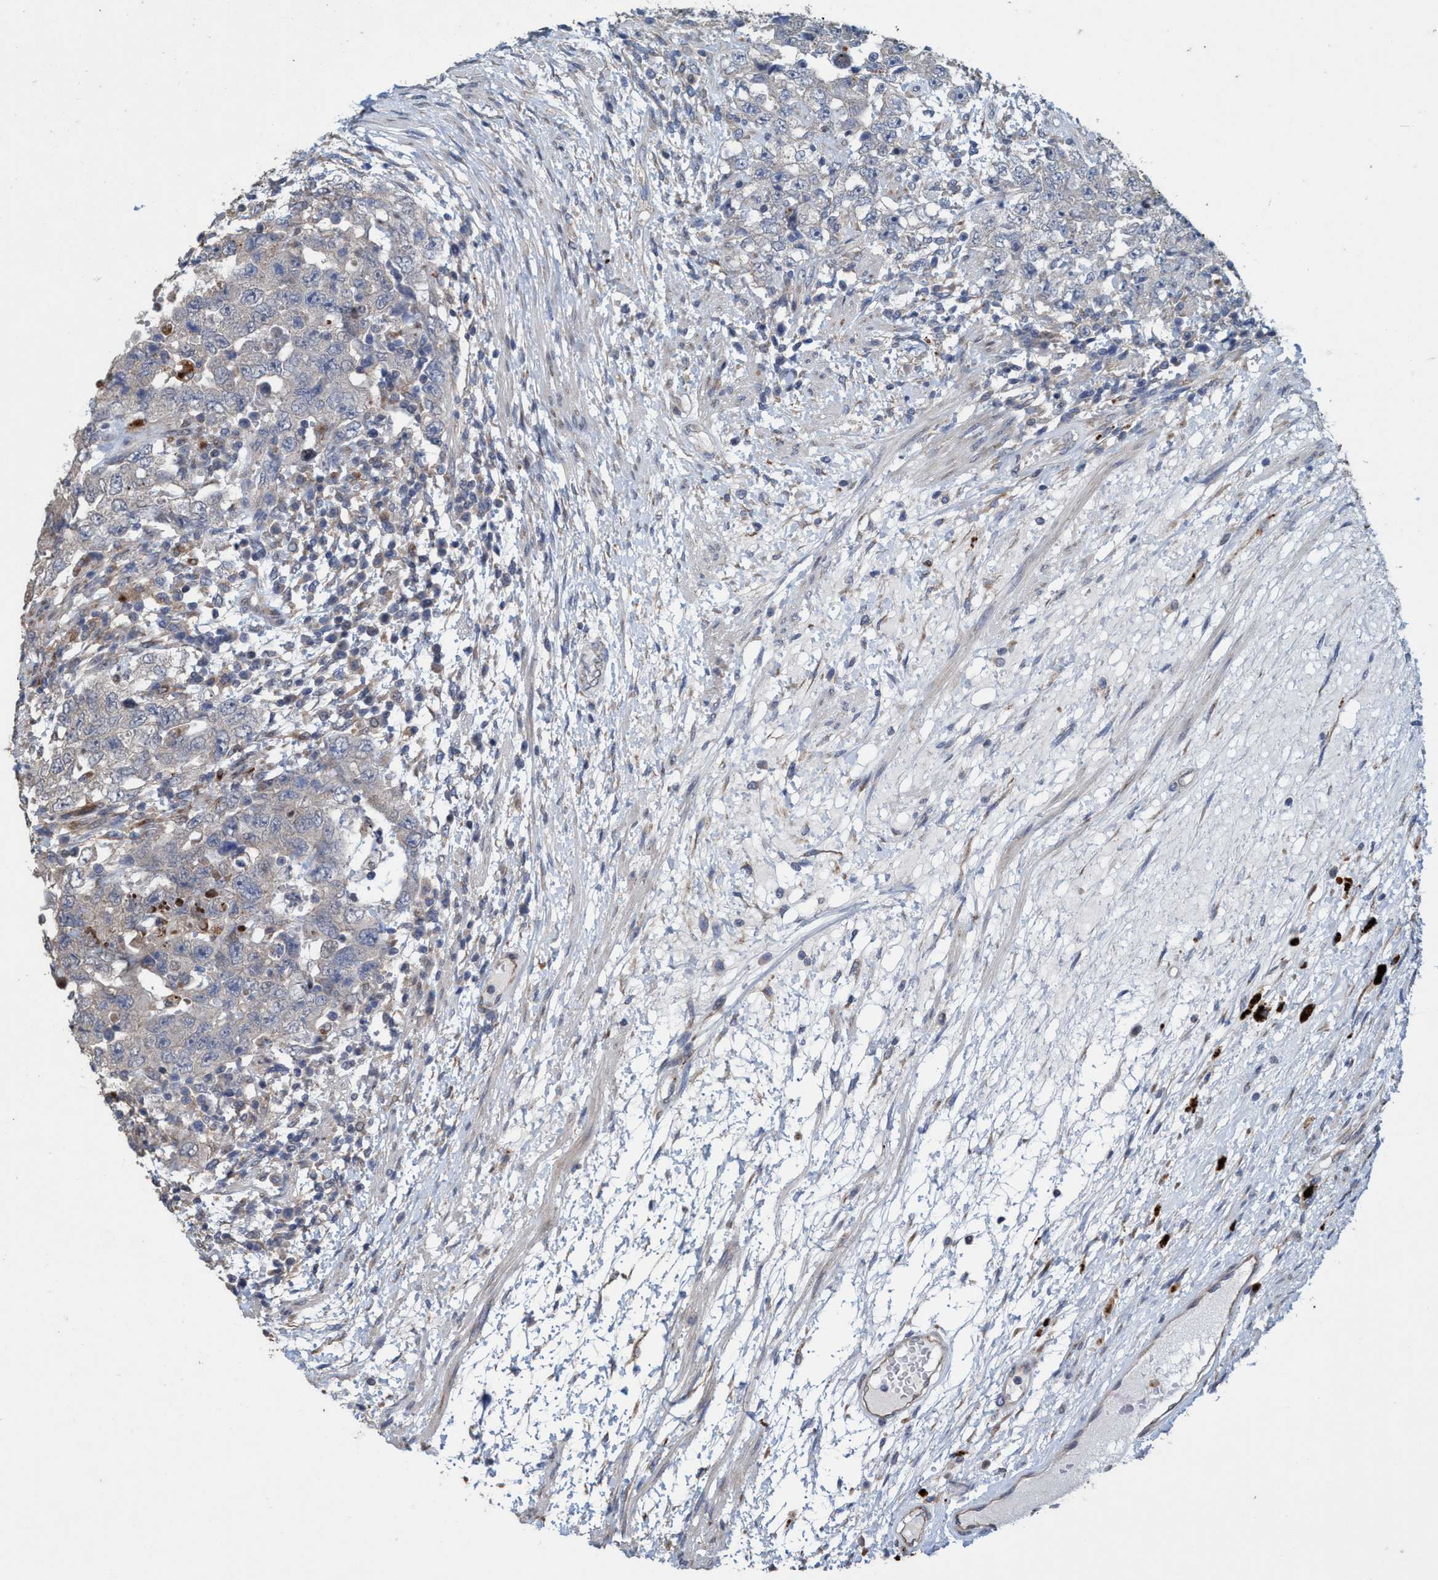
{"staining": {"intensity": "negative", "quantity": "none", "location": "none"}, "tissue": "testis cancer", "cell_type": "Tumor cells", "image_type": "cancer", "snomed": [{"axis": "morphology", "description": "Carcinoma, Embryonal, NOS"}, {"axis": "topography", "description": "Testis"}], "caption": "A high-resolution image shows IHC staining of testis cancer (embryonal carcinoma), which reveals no significant positivity in tumor cells. (Stains: DAB (3,3'-diaminobenzidine) immunohistochemistry (IHC) with hematoxylin counter stain, Microscopy: brightfield microscopy at high magnification).", "gene": "BBS9", "patient": {"sex": "male", "age": 26}}